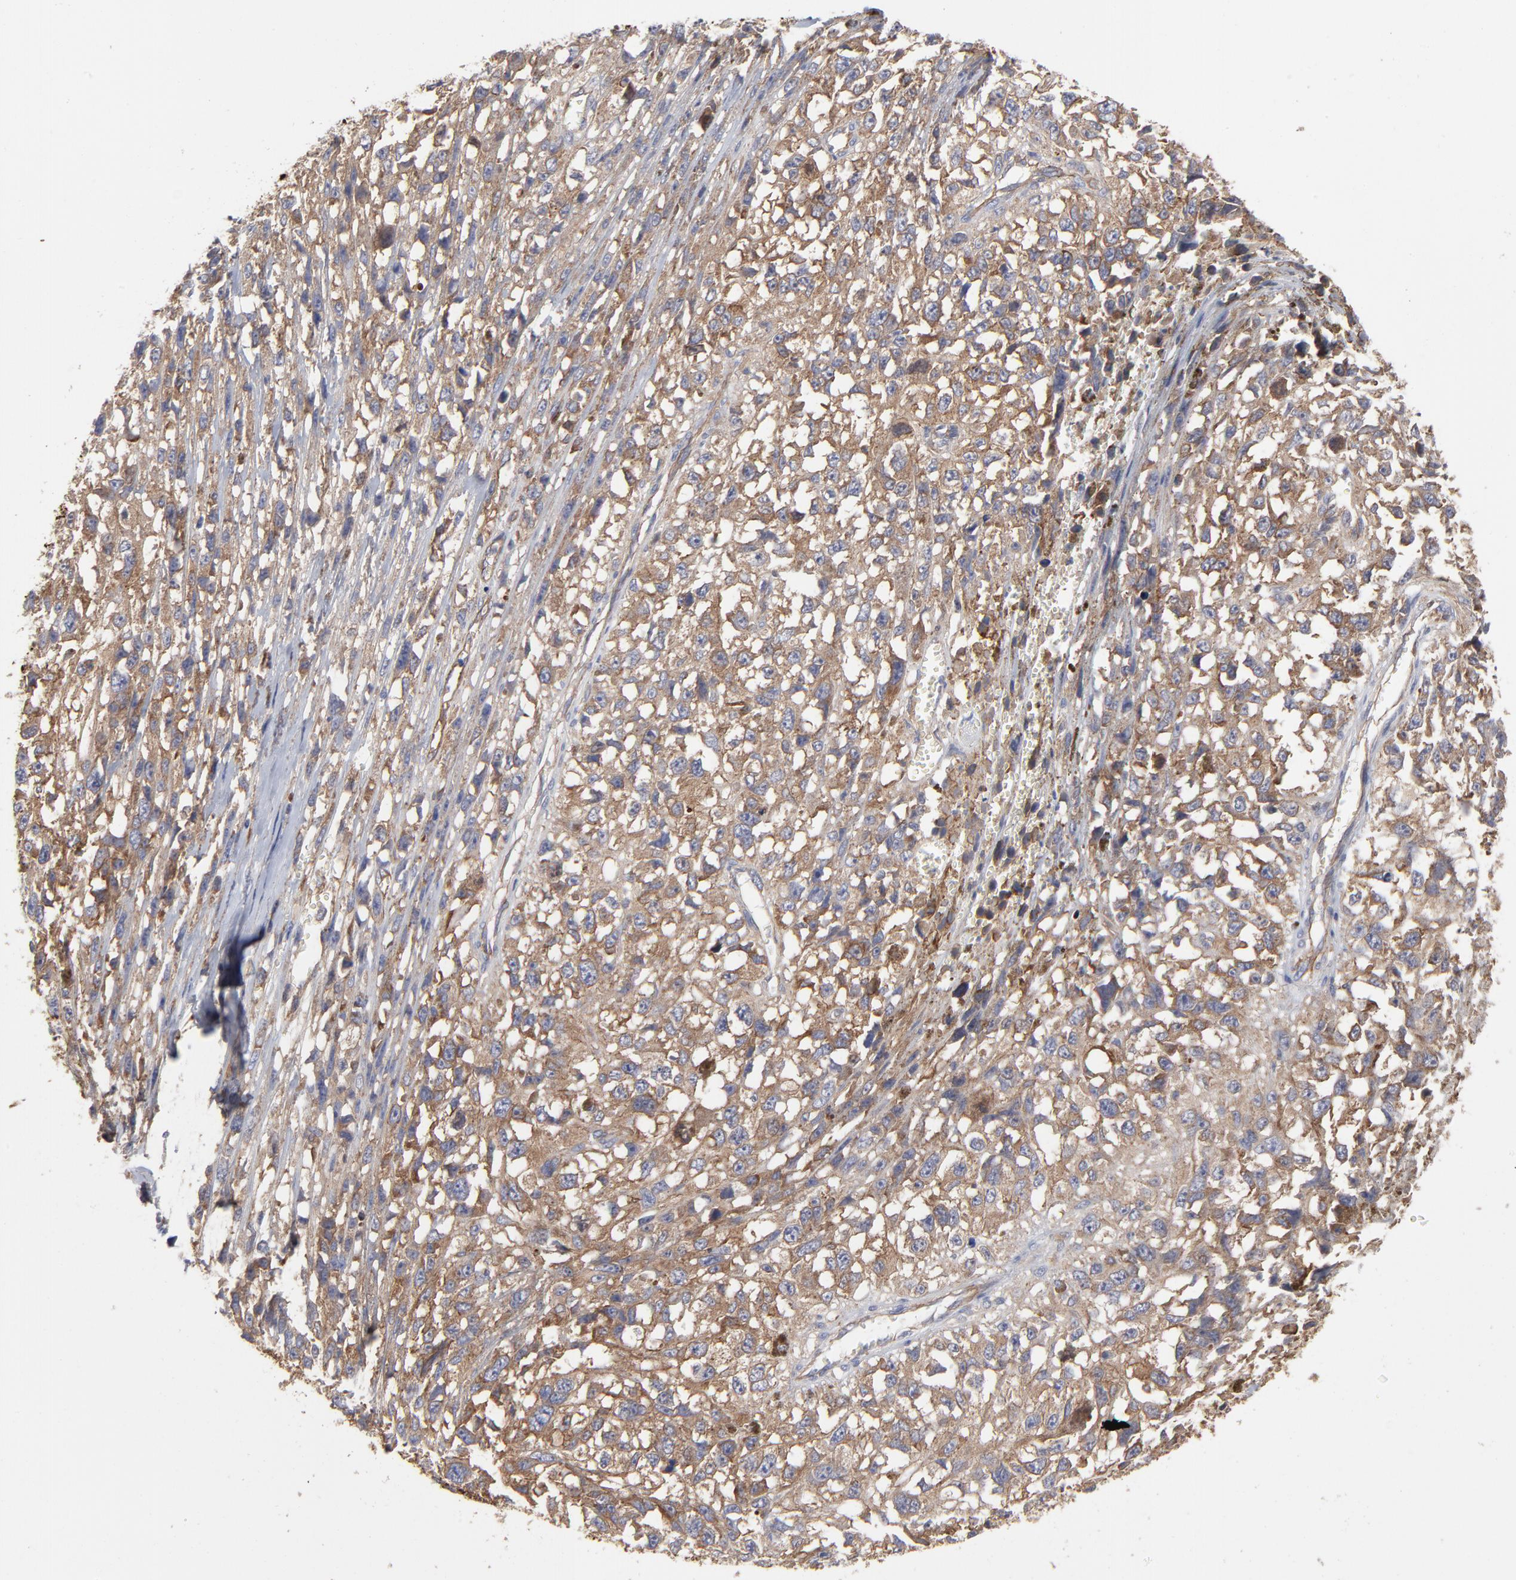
{"staining": {"intensity": "strong", "quantity": ">75%", "location": "cytoplasmic/membranous"}, "tissue": "melanoma", "cell_type": "Tumor cells", "image_type": "cancer", "snomed": [{"axis": "morphology", "description": "Malignant melanoma, Metastatic site"}, {"axis": "topography", "description": "Lymph node"}], "caption": "Immunohistochemistry (IHC) (DAB) staining of melanoma shows strong cytoplasmic/membranous protein expression in approximately >75% of tumor cells.", "gene": "PXN", "patient": {"sex": "male", "age": 59}}